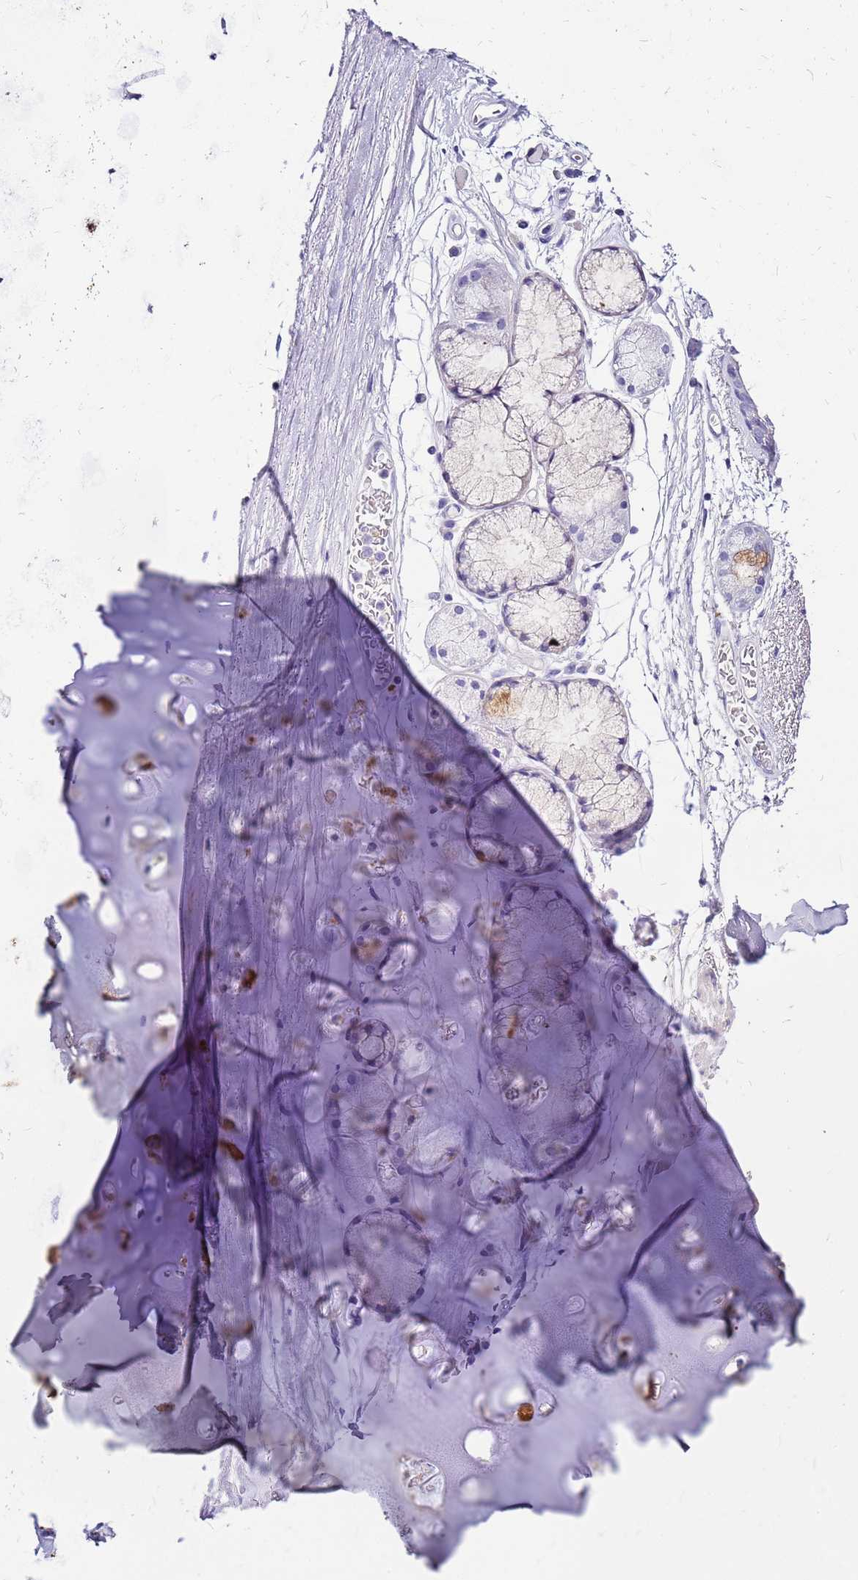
{"staining": {"intensity": "moderate", "quantity": "<25%", "location": "cytoplasmic/membranous"}, "tissue": "soft tissue", "cell_type": "Chondrocytes", "image_type": "normal", "snomed": [{"axis": "morphology", "description": "Normal tissue, NOS"}, {"axis": "topography", "description": "Cartilage tissue"}], "caption": "Immunohistochemistry (IHC) photomicrograph of benign soft tissue: soft tissue stained using IHC displays low levels of moderate protein expression localized specifically in the cytoplasmic/membranous of chondrocytes, appearing as a cytoplasmic/membranous brown color.", "gene": "DCDC2B", "patient": {"sex": "male", "age": 73}}